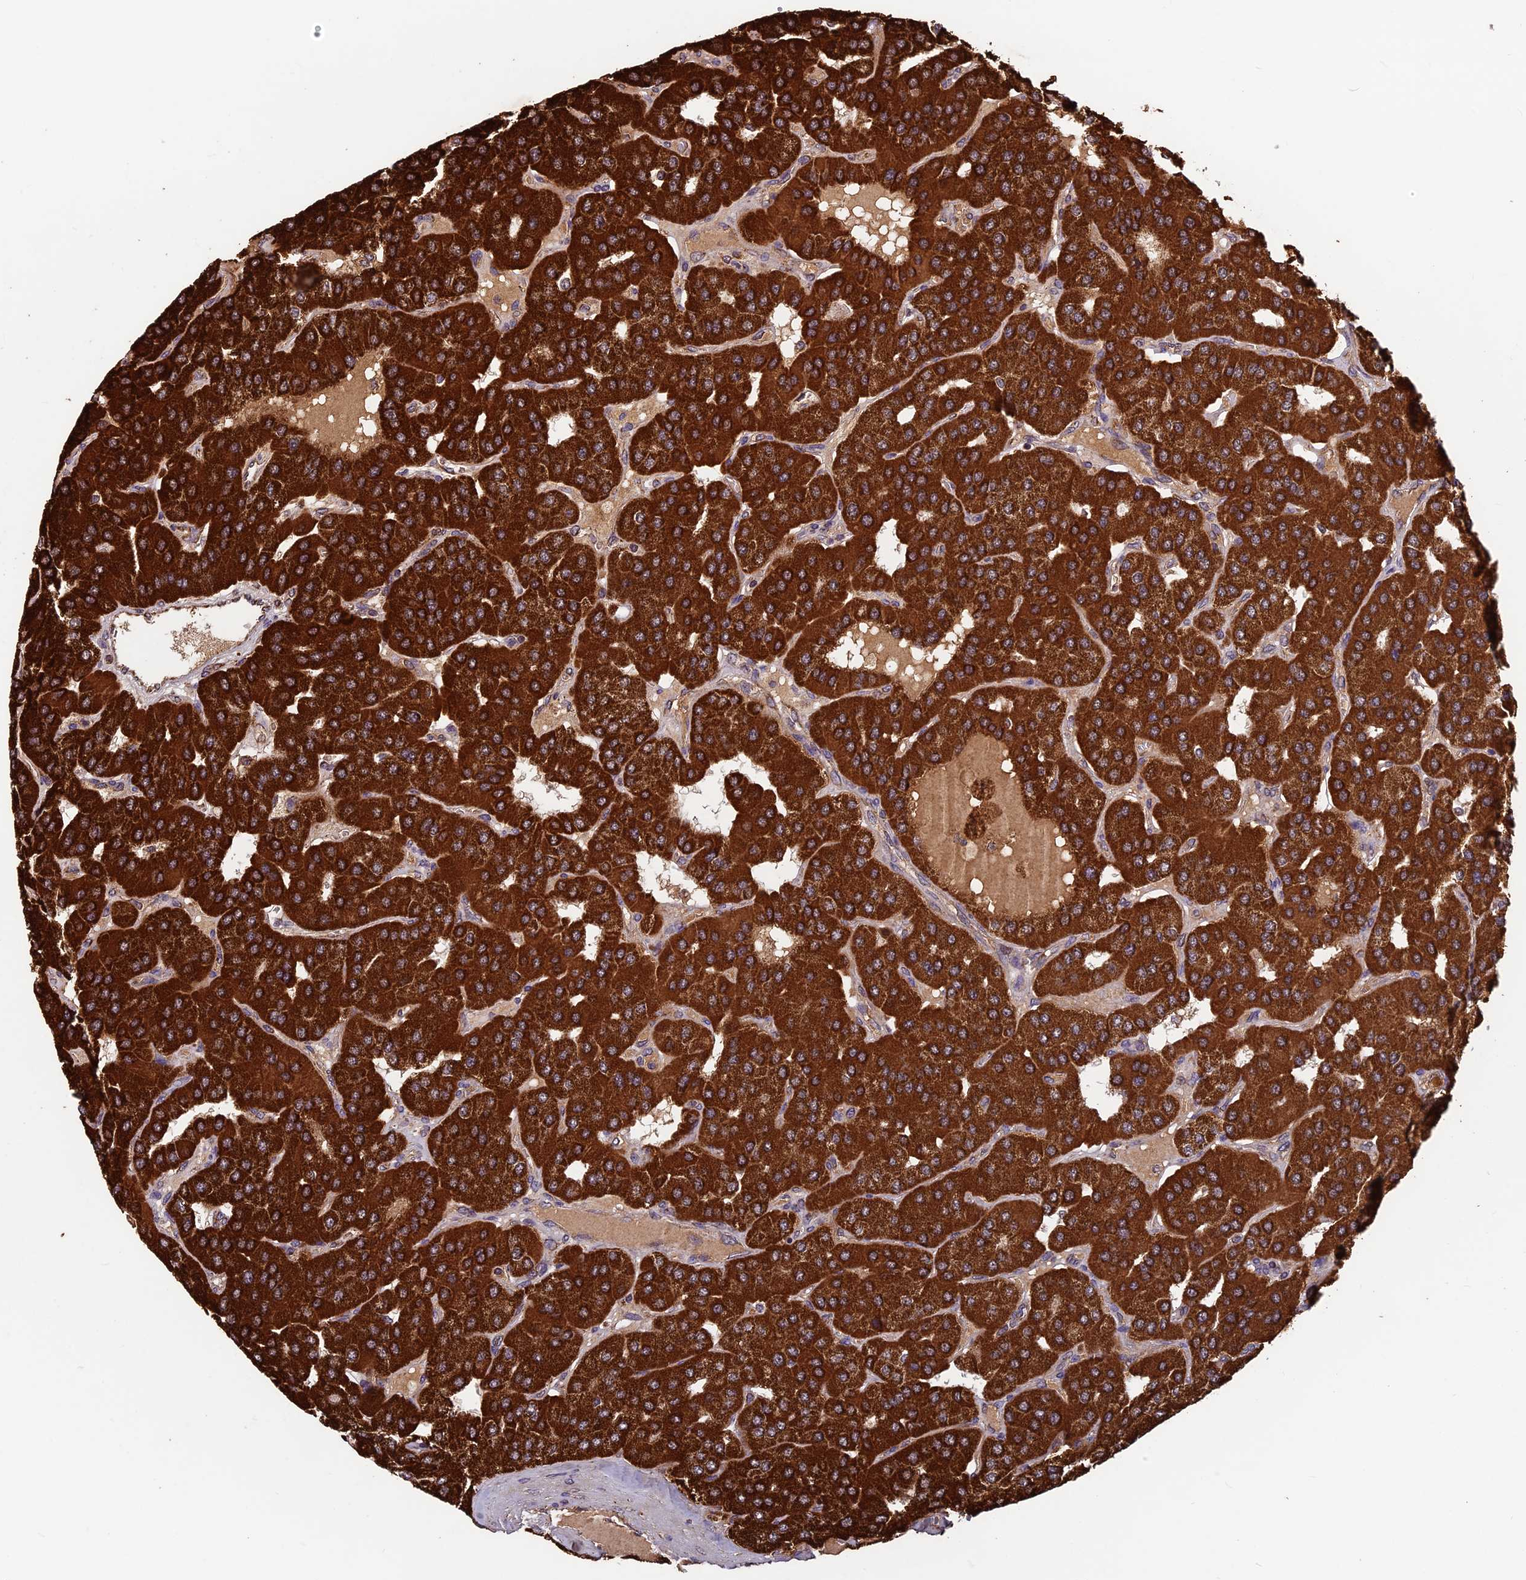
{"staining": {"intensity": "strong", "quantity": ">75%", "location": "cytoplasmic/membranous"}, "tissue": "parathyroid gland", "cell_type": "Glandular cells", "image_type": "normal", "snomed": [{"axis": "morphology", "description": "Normal tissue, NOS"}, {"axis": "morphology", "description": "Adenoma, NOS"}, {"axis": "topography", "description": "Parathyroid gland"}], "caption": "Normal parathyroid gland exhibits strong cytoplasmic/membranous expression in approximately >75% of glandular cells Nuclei are stained in blue..", "gene": "CCDC15", "patient": {"sex": "female", "age": 86}}